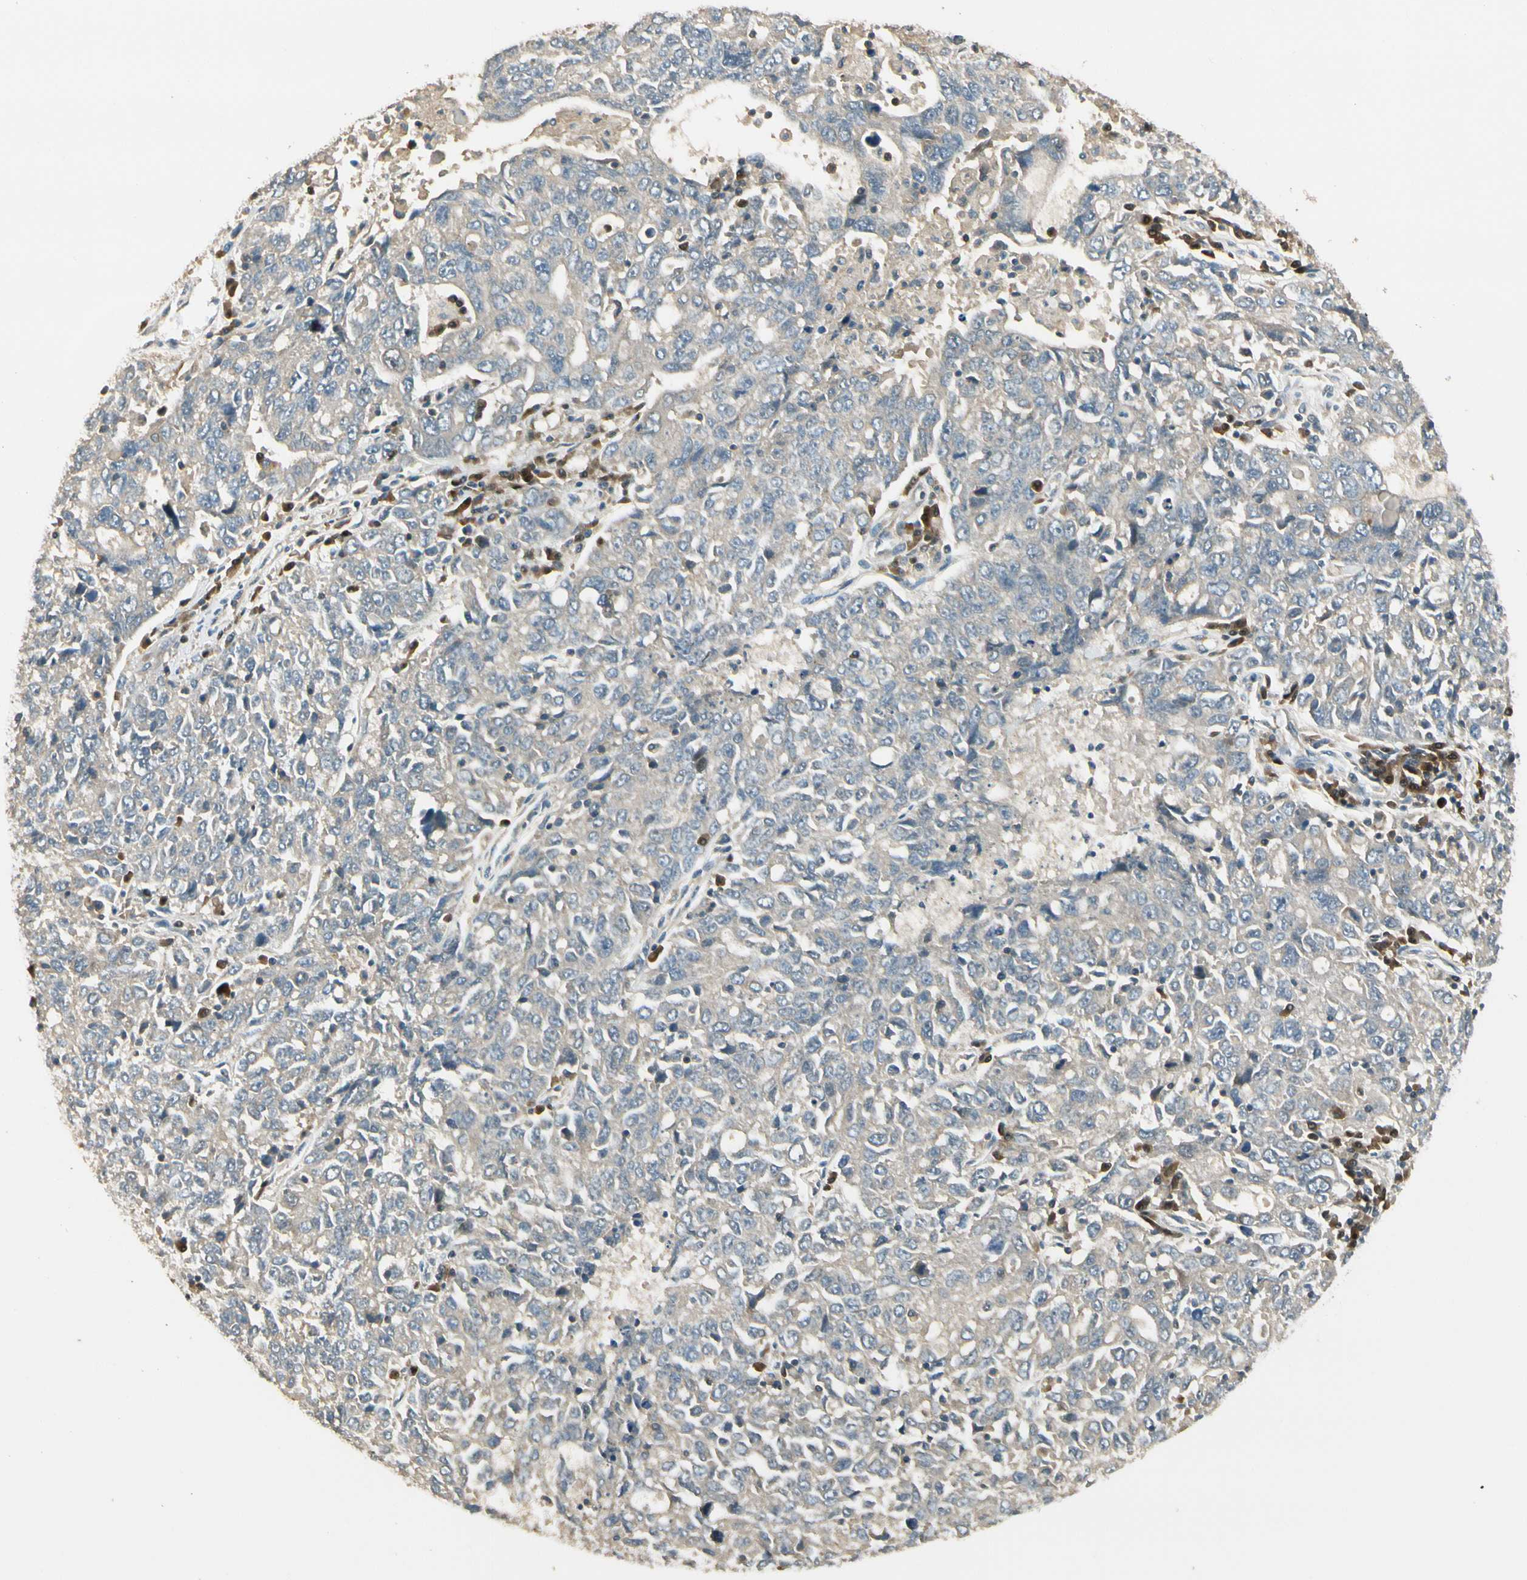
{"staining": {"intensity": "weak", "quantity": "25%-75%", "location": "cytoplasmic/membranous"}, "tissue": "ovarian cancer", "cell_type": "Tumor cells", "image_type": "cancer", "snomed": [{"axis": "morphology", "description": "Carcinoma, endometroid"}, {"axis": "topography", "description": "Ovary"}], "caption": "Ovarian cancer (endometroid carcinoma) stained with immunohistochemistry shows weak cytoplasmic/membranous expression in about 25%-75% of tumor cells.", "gene": "PLXNA1", "patient": {"sex": "female", "age": 62}}